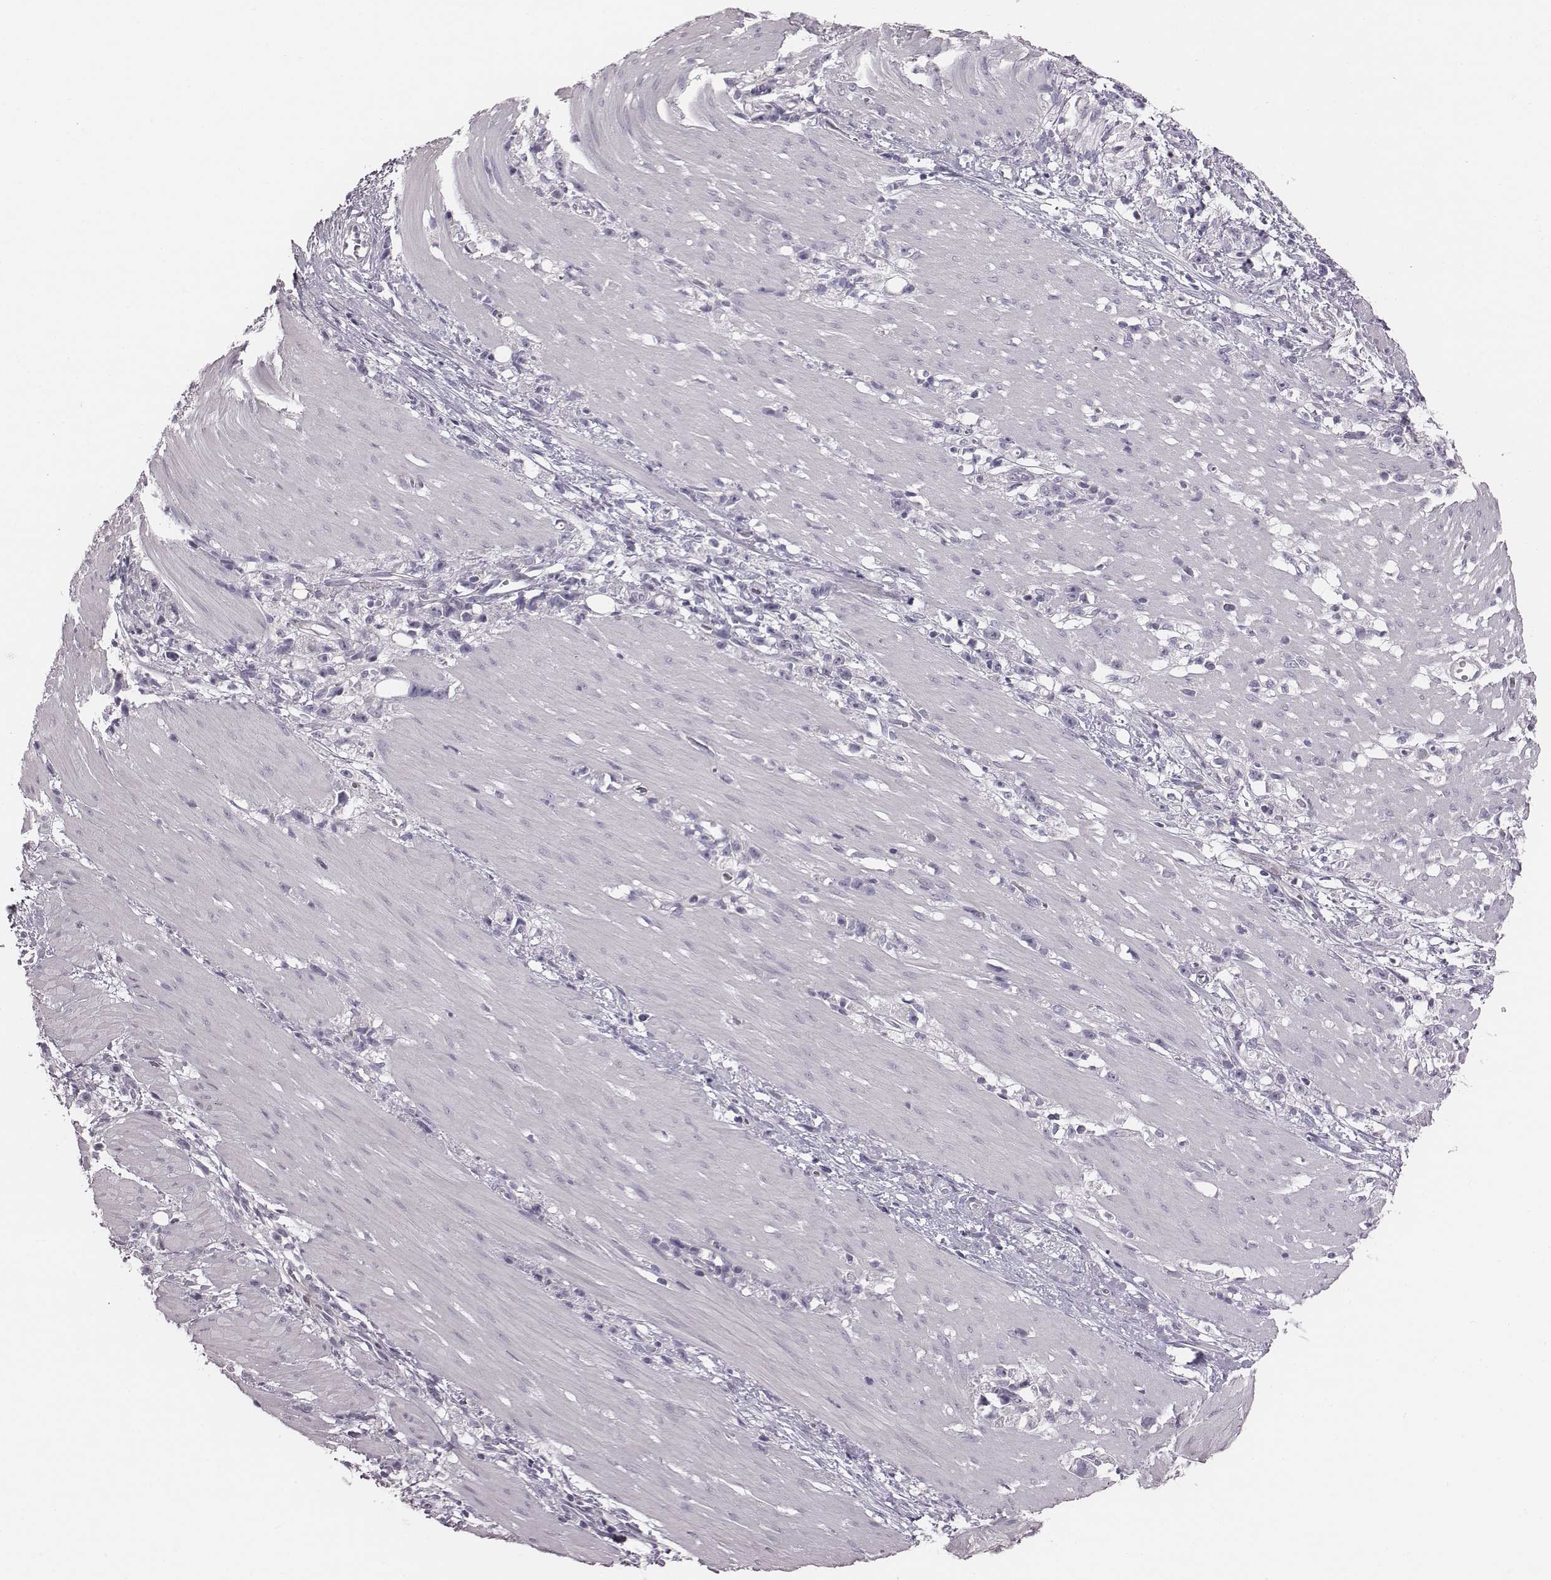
{"staining": {"intensity": "negative", "quantity": "none", "location": "none"}, "tissue": "stomach cancer", "cell_type": "Tumor cells", "image_type": "cancer", "snomed": [{"axis": "morphology", "description": "Adenocarcinoma, NOS"}, {"axis": "topography", "description": "Stomach"}], "caption": "Tumor cells are negative for protein expression in human stomach cancer. (Brightfield microscopy of DAB IHC at high magnification).", "gene": "PDE8B", "patient": {"sex": "female", "age": 59}}